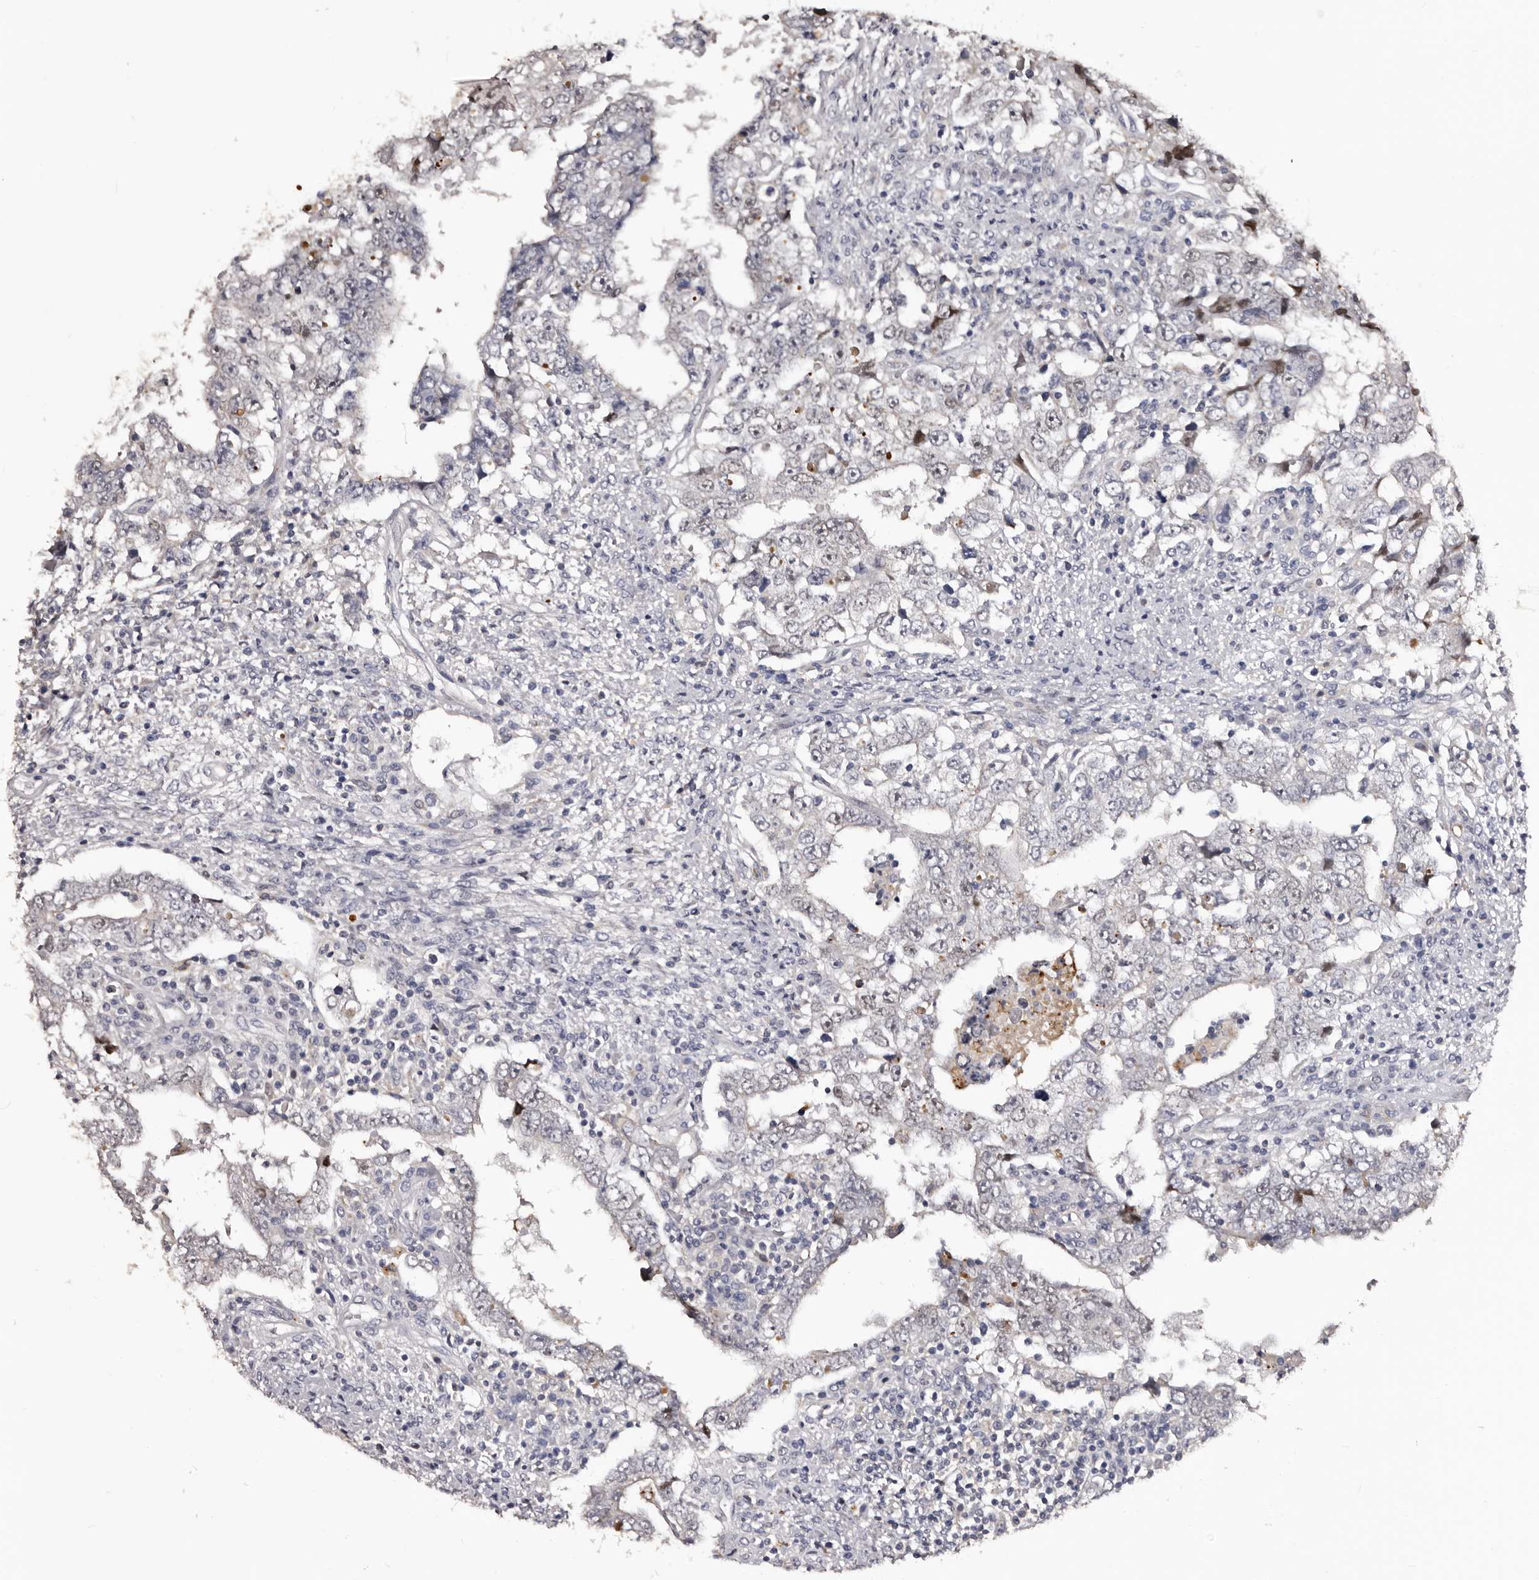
{"staining": {"intensity": "negative", "quantity": "none", "location": "none"}, "tissue": "testis cancer", "cell_type": "Tumor cells", "image_type": "cancer", "snomed": [{"axis": "morphology", "description": "Carcinoma, Embryonal, NOS"}, {"axis": "topography", "description": "Testis"}], "caption": "This is an IHC image of testis cancer. There is no expression in tumor cells.", "gene": "SLC10A4", "patient": {"sex": "male", "age": 26}}